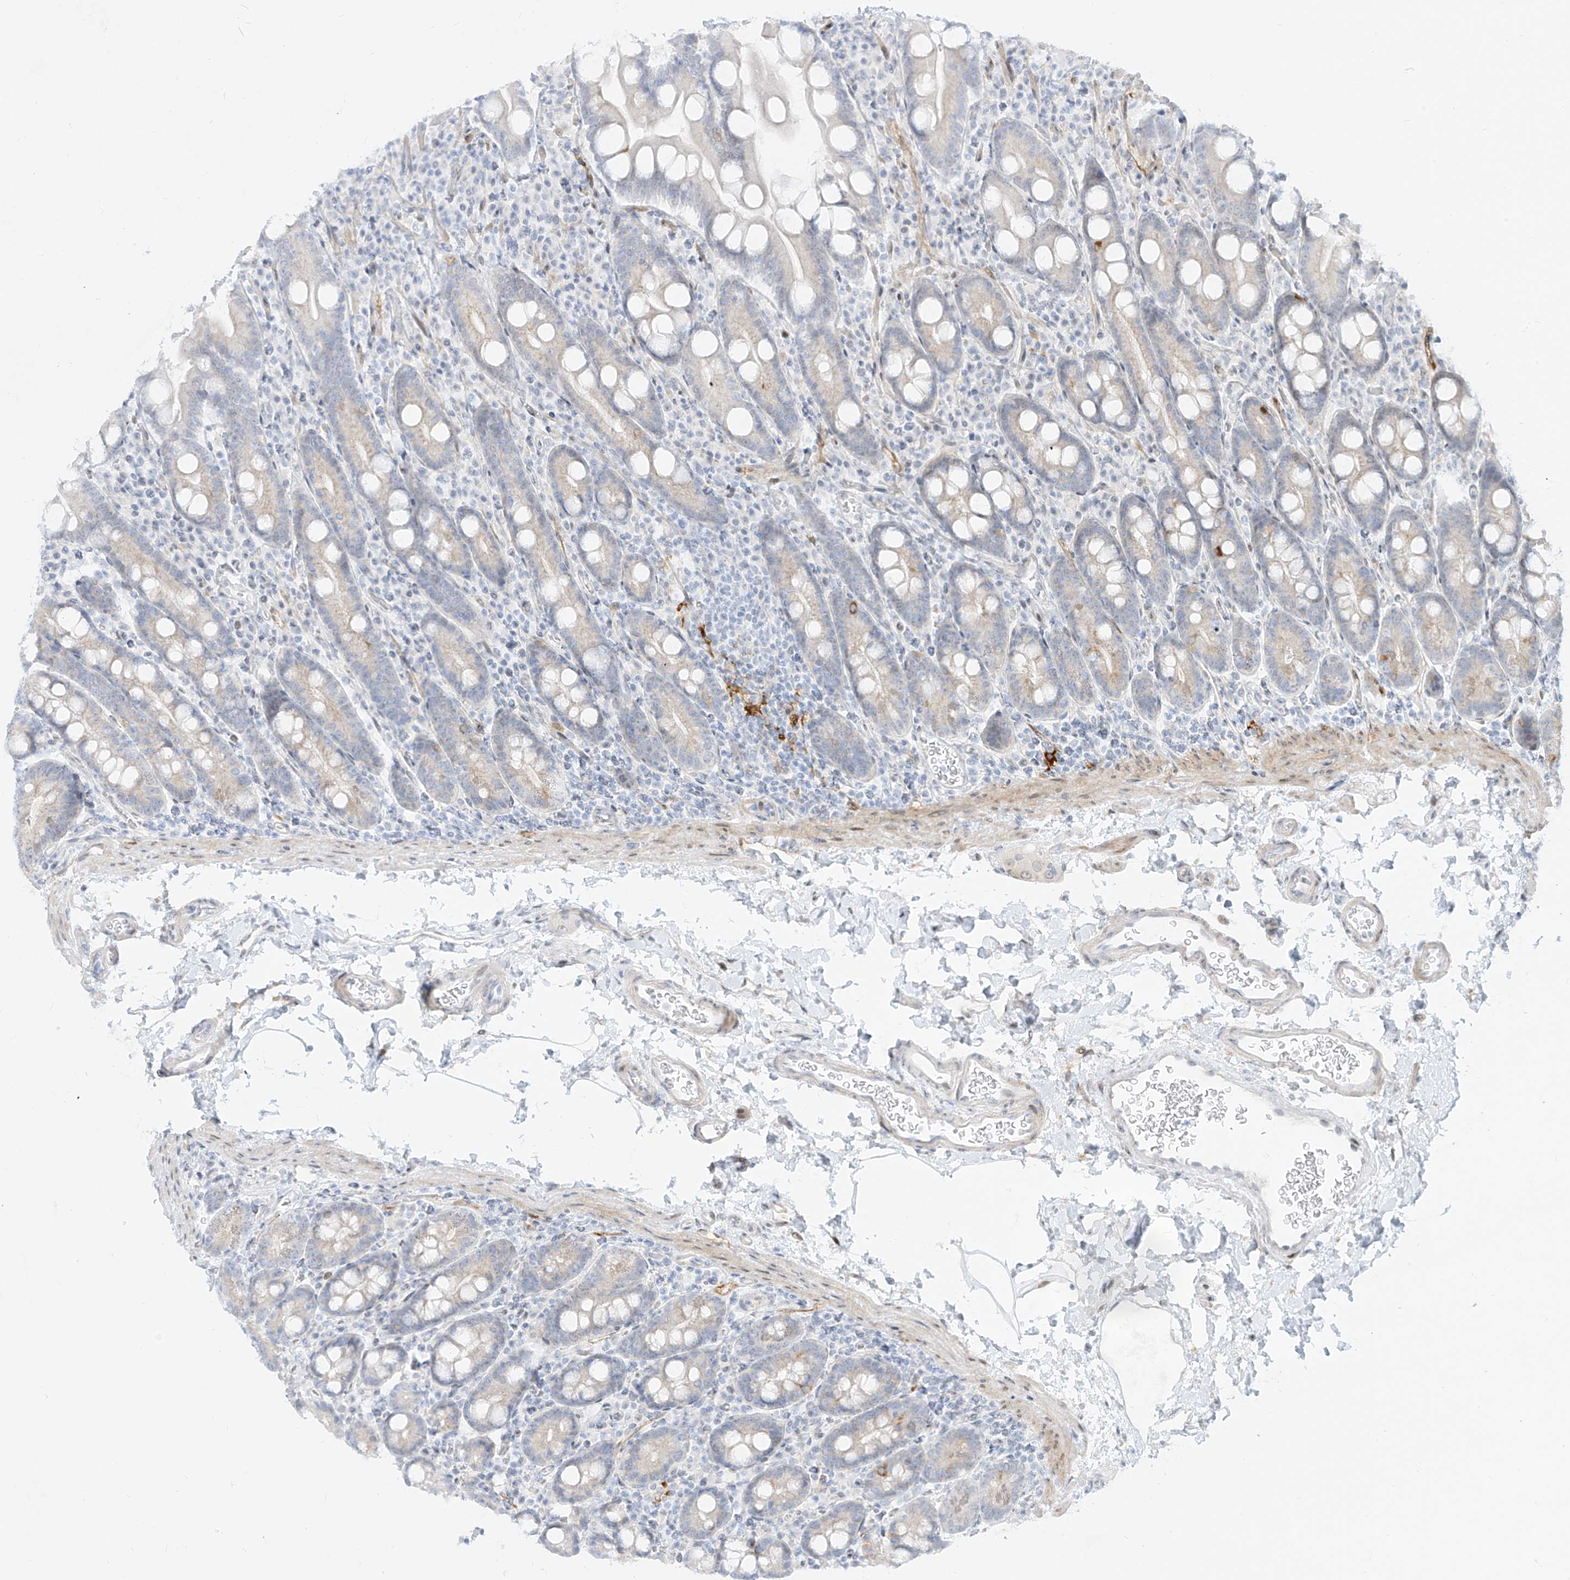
{"staining": {"intensity": "negative", "quantity": "none", "location": "none"}, "tissue": "duodenum", "cell_type": "Glandular cells", "image_type": "normal", "snomed": [{"axis": "morphology", "description": "Normal tissue, NOS"}, {"axis": "topography", "description": "Duodenum"}], "caption": "Normal duodenum was stained to show a protein in brown. There is no significant expression in glandular cells. The staining is performed using DAB (3,3'-diaminobenzidine) brown chromogen with nuclei counter-stained in using hematoxylin.", "gene": "NHSL1", "patient": {"sex": "male", "age": 35}}